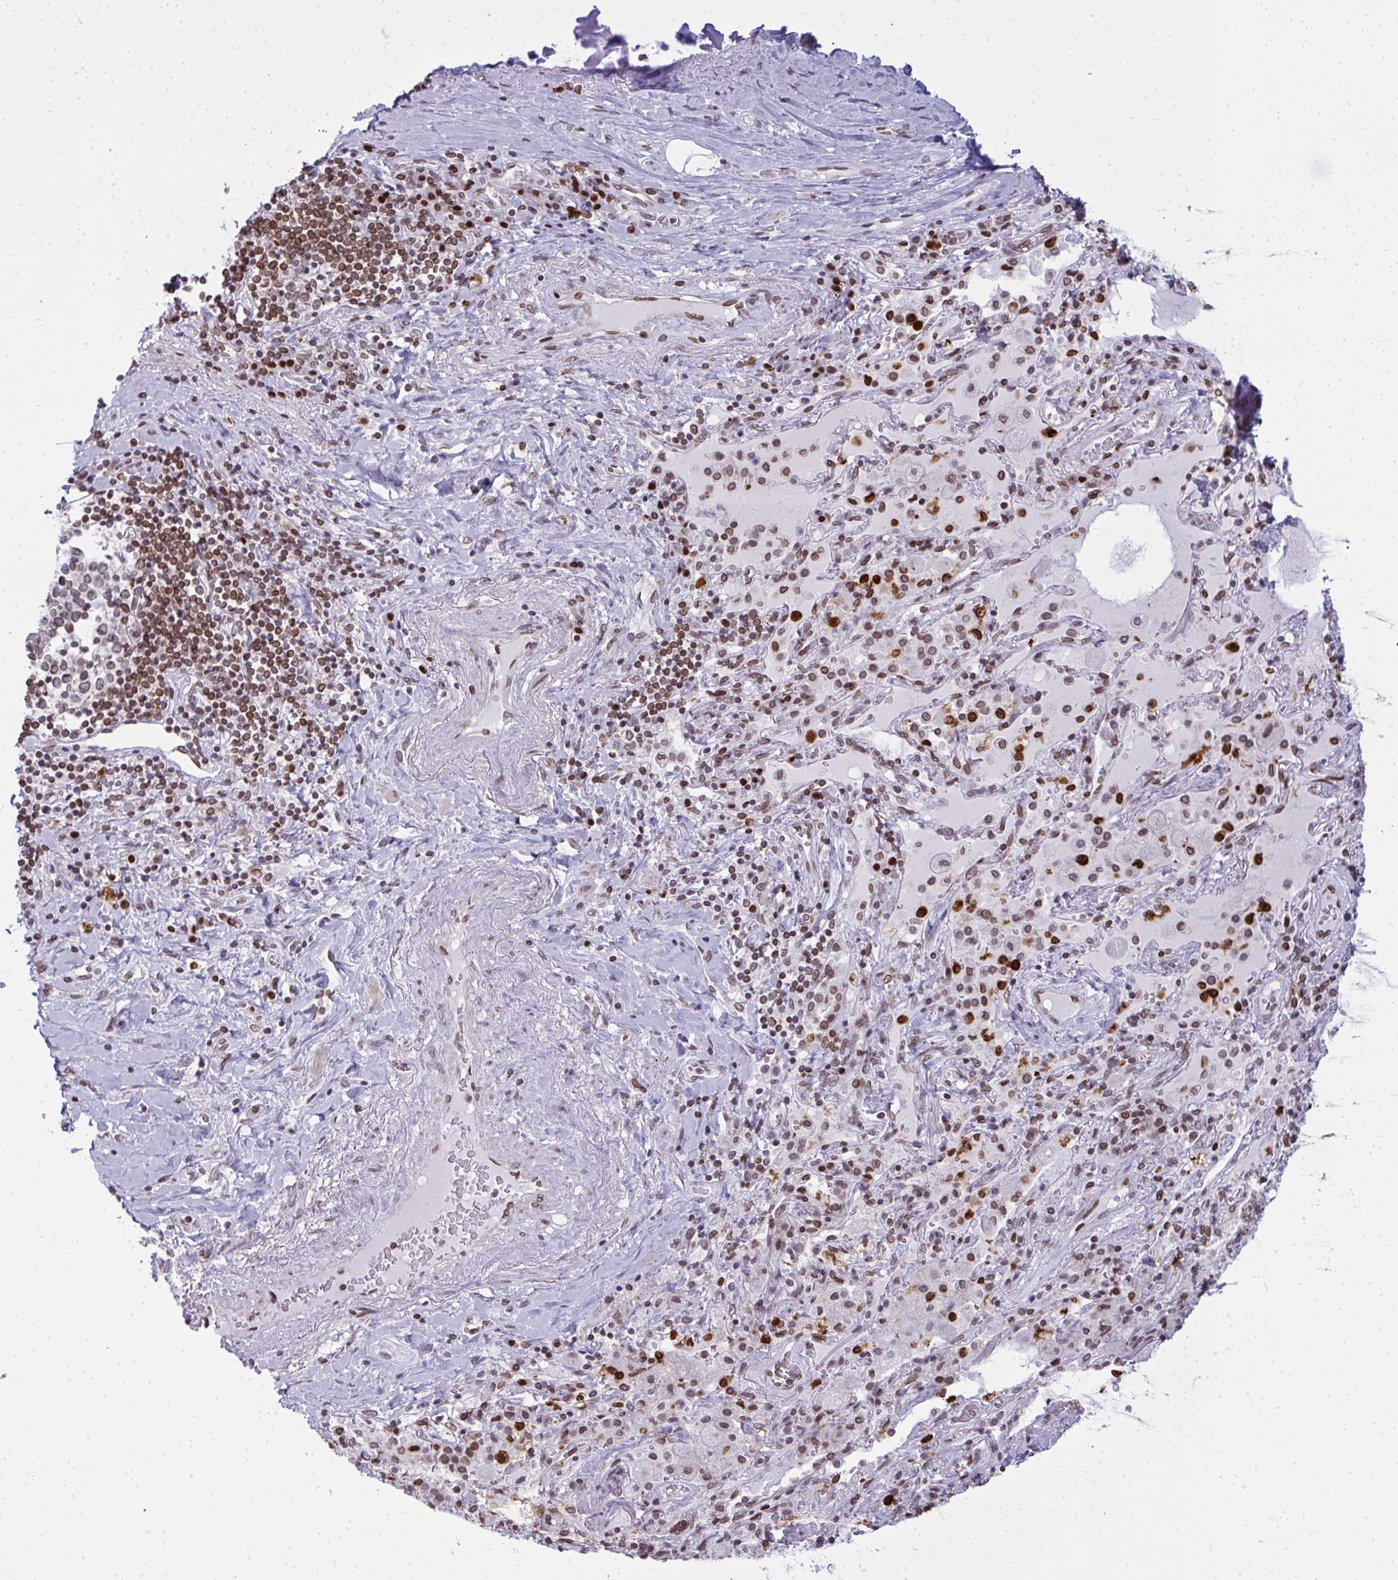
{"staining": {"intensity": "negative", "quantity": "none", "location": "none"}, "tissue": "soft tissue", "cell_type": "Chondrocytes", "image_type": "normal", "snomed": [{"axis": "morphology", "description": "Normal tissue, NOS"}, {"axis": "topography", "description": "Cartilage tissue"}, {"axis": "topography", "description": "Bronchus"}], "caption": "IHC photomicrograph of benign soft tissue: human soft tissue stained with DAB exhibits no significant protein expression in chondrocytes.", "gene": "LMNB2", "patient": {"sex": "male", "age": 64}}